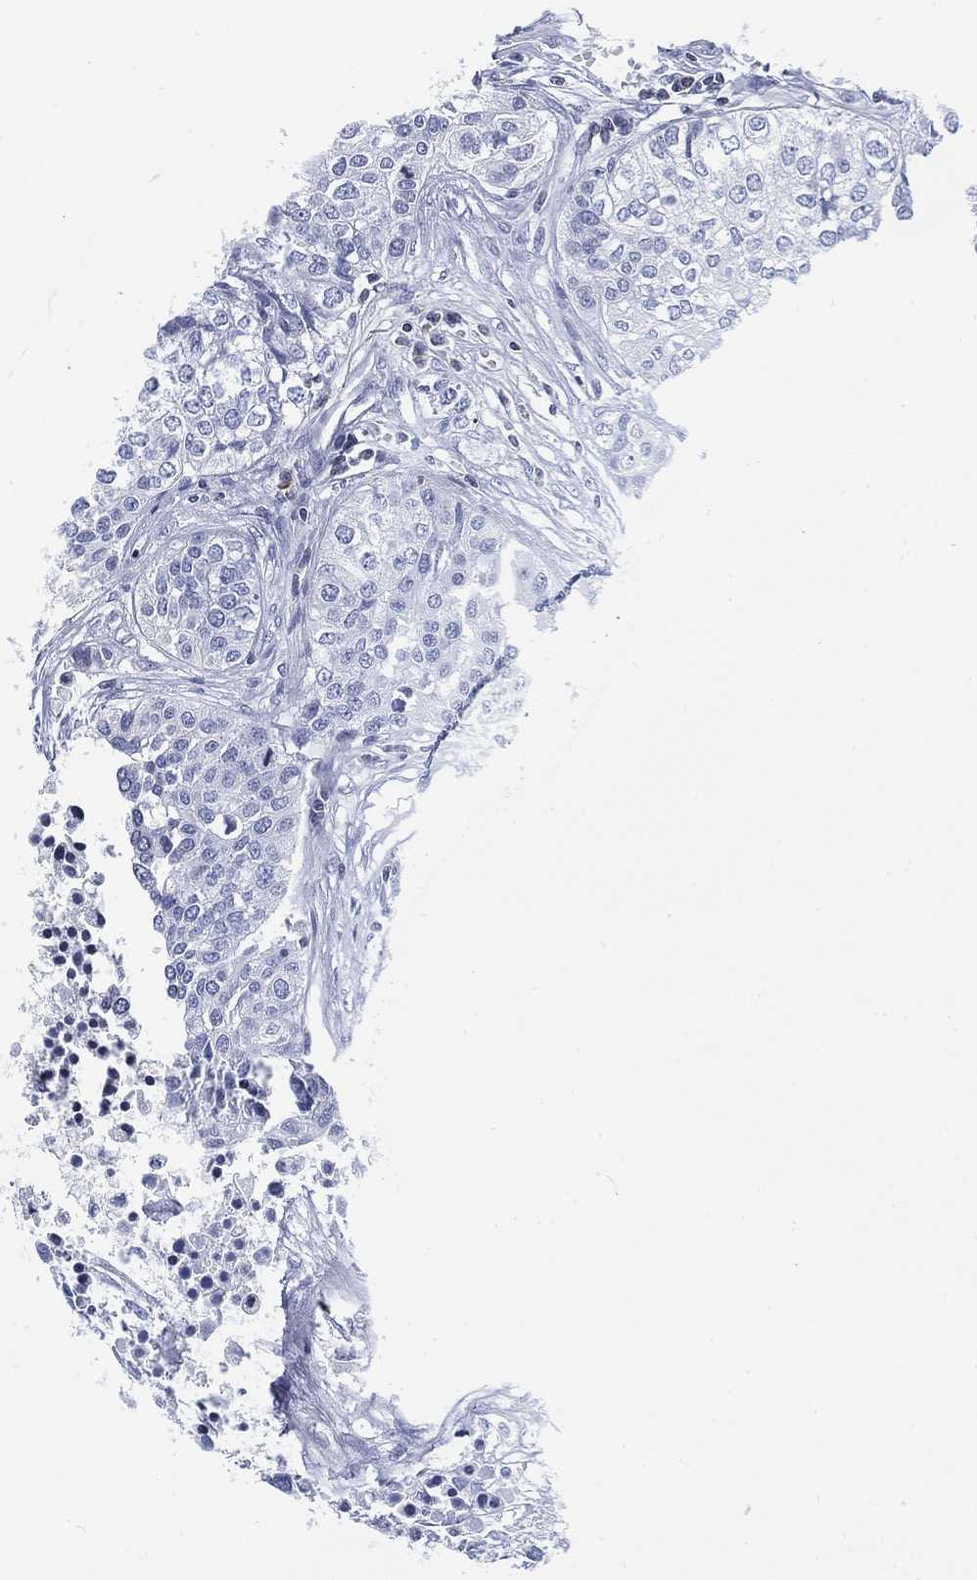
{"staining": {"intensity": "negative", "quantity": "none", "location": "none"}, "tissue": "carcinoid", "cell_type": "Tumor cells", "image_type": "cancer", "snomed": [{"axis": "morphology", "description": "Carcinoid, malignant, NOS"}, {"axis": "topography", "description": "Colon"}], "caption": "High magnification brightfield microscopy of carcinoid stained with DAB (3,3'-diaminobenzidine) (brown) and counterstained with hematoxylin (blue): tumor cells show no significant positivity.", "gene": "FYB1", "patient": {"sex": "male", "age": 81}}